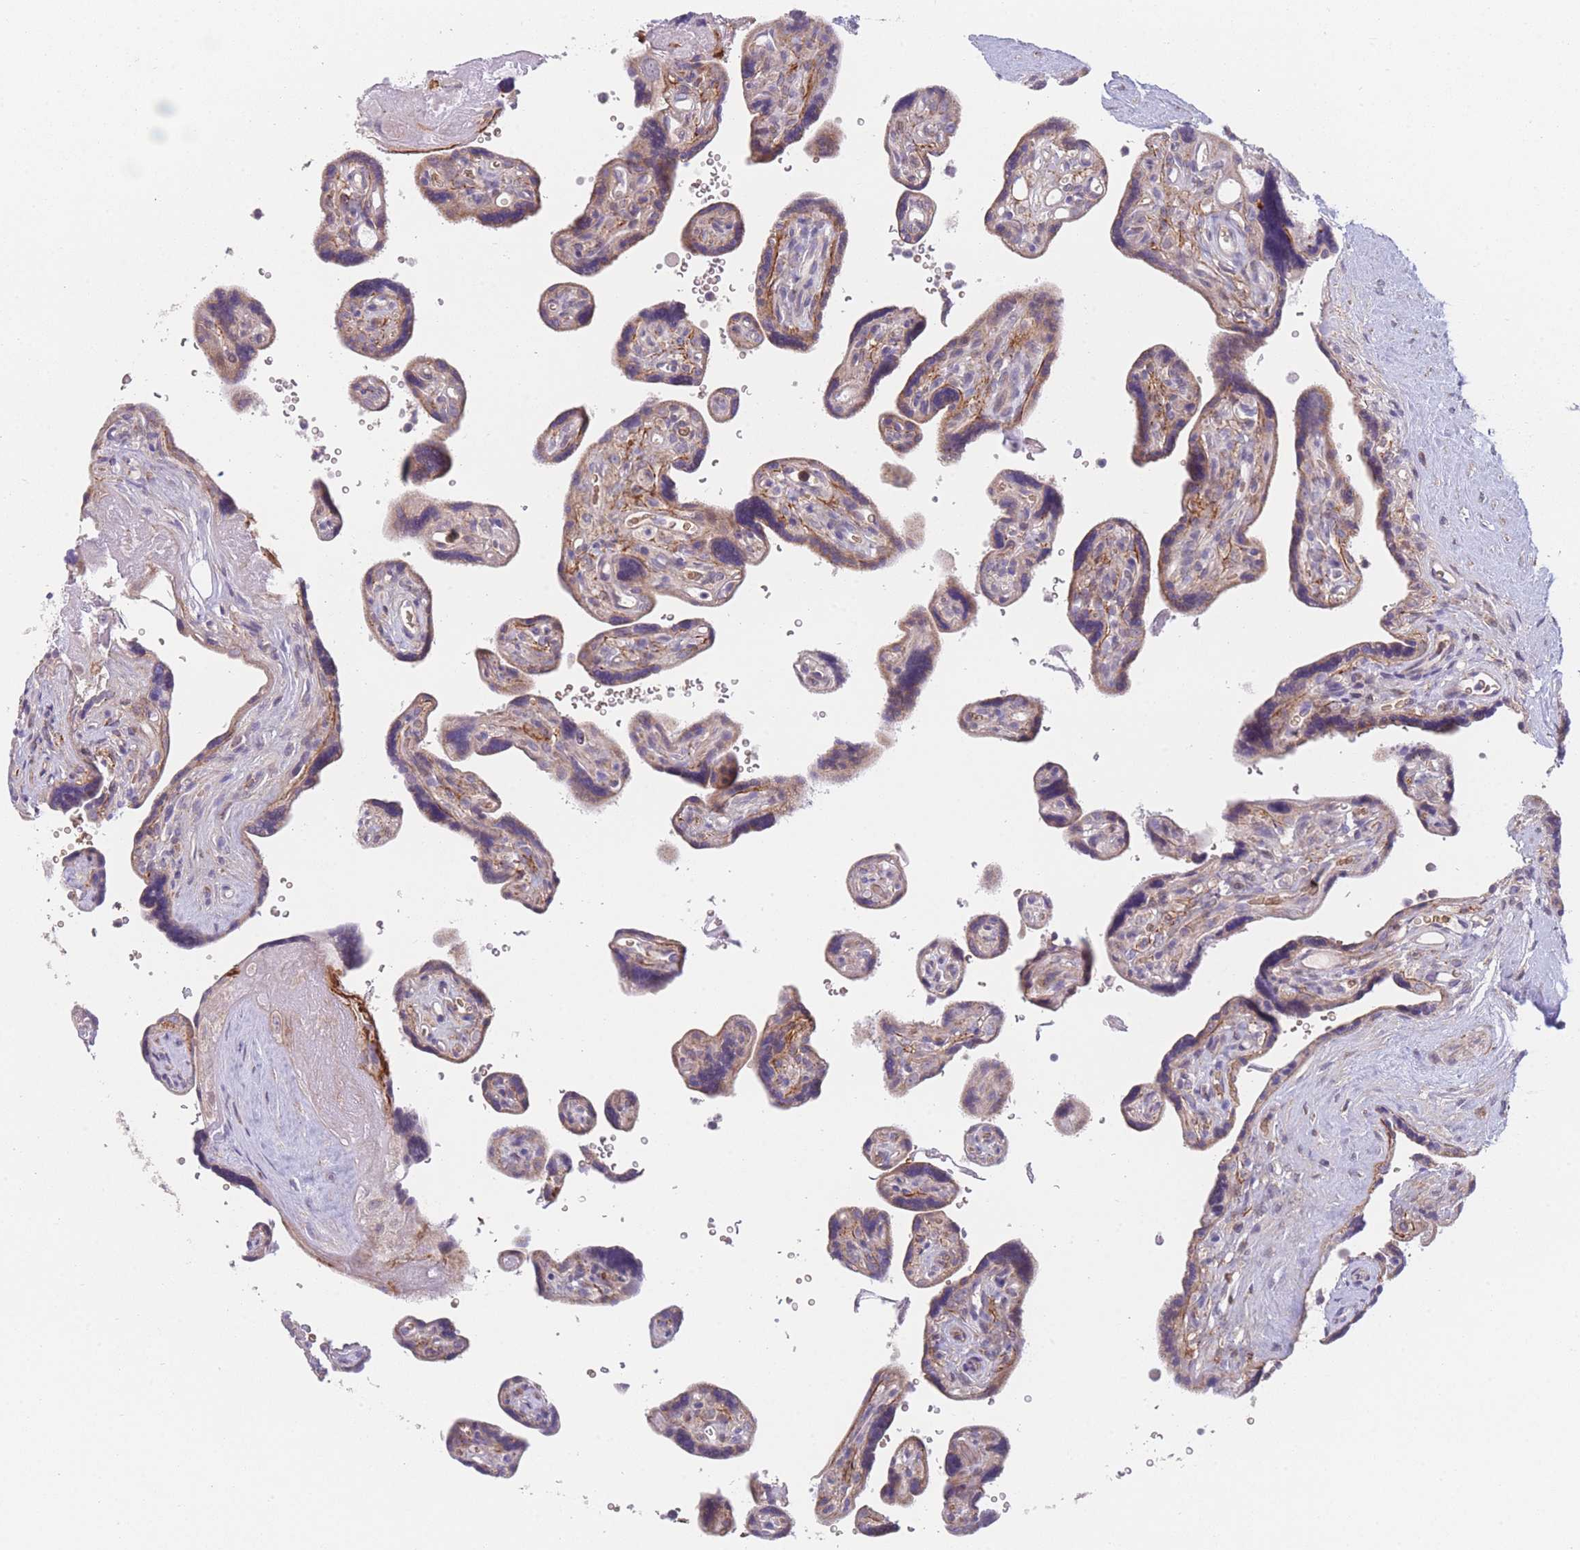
{"staining": {"intensity": "weak", "quantity": ">75%", "location": "cytoplasmic/membranous"}, "tissue": "placenta", "cell_type": "Decidual cells", "image_type": "normal", "snomed": [{"axis": "morphology", "description": "Normal tissue, NOS"}, {"axis": "topography", "description": "Placenta"}], "caption": "Immunohistochemistry (IHC) (DAB (3,3'-diaminobenzidine)) staining of benign placenta exhibits weak cytoplasmic/membranous protein staining in about >75% of decidual cells.", "gene": "SMPD4", "patient": {"sex": "female", "age": 39}}